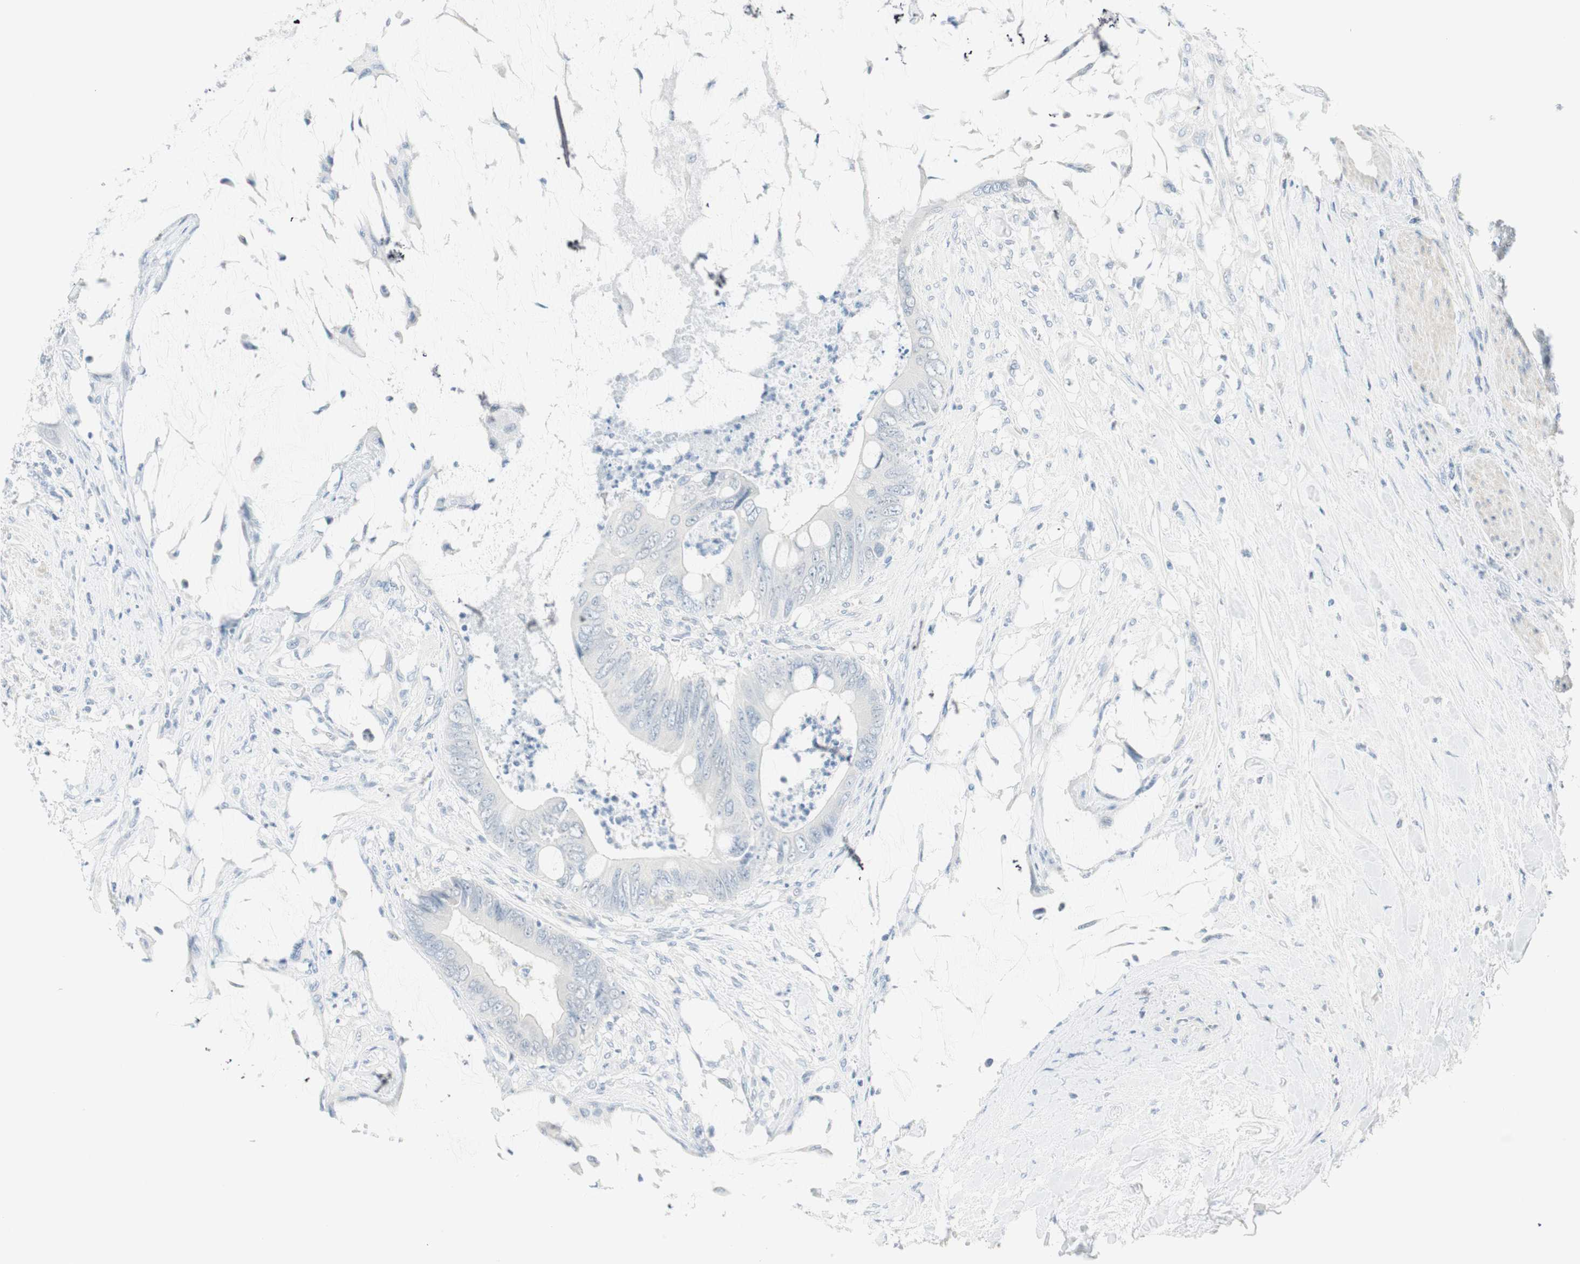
{"staining": {"intensity": "negative", "quantity": "none", "location": "none"}, "tissue": "colorectal cancer", "cell_type": "Tumor cells", "image_type": "cancer", "snomed": [{"axis": "morphology", "description": "Adenocarcinoma, NOS"}, {"axis": "topography", "description": "Rectum"}], "caption": "High power microscopy micrograph of an immunohistochemistry photomicrograph of colorectal cancer, revealing no significant expression in tumor cells.", "gene": "MLLT10", "patient": {"sex": "female", "age": 77}}